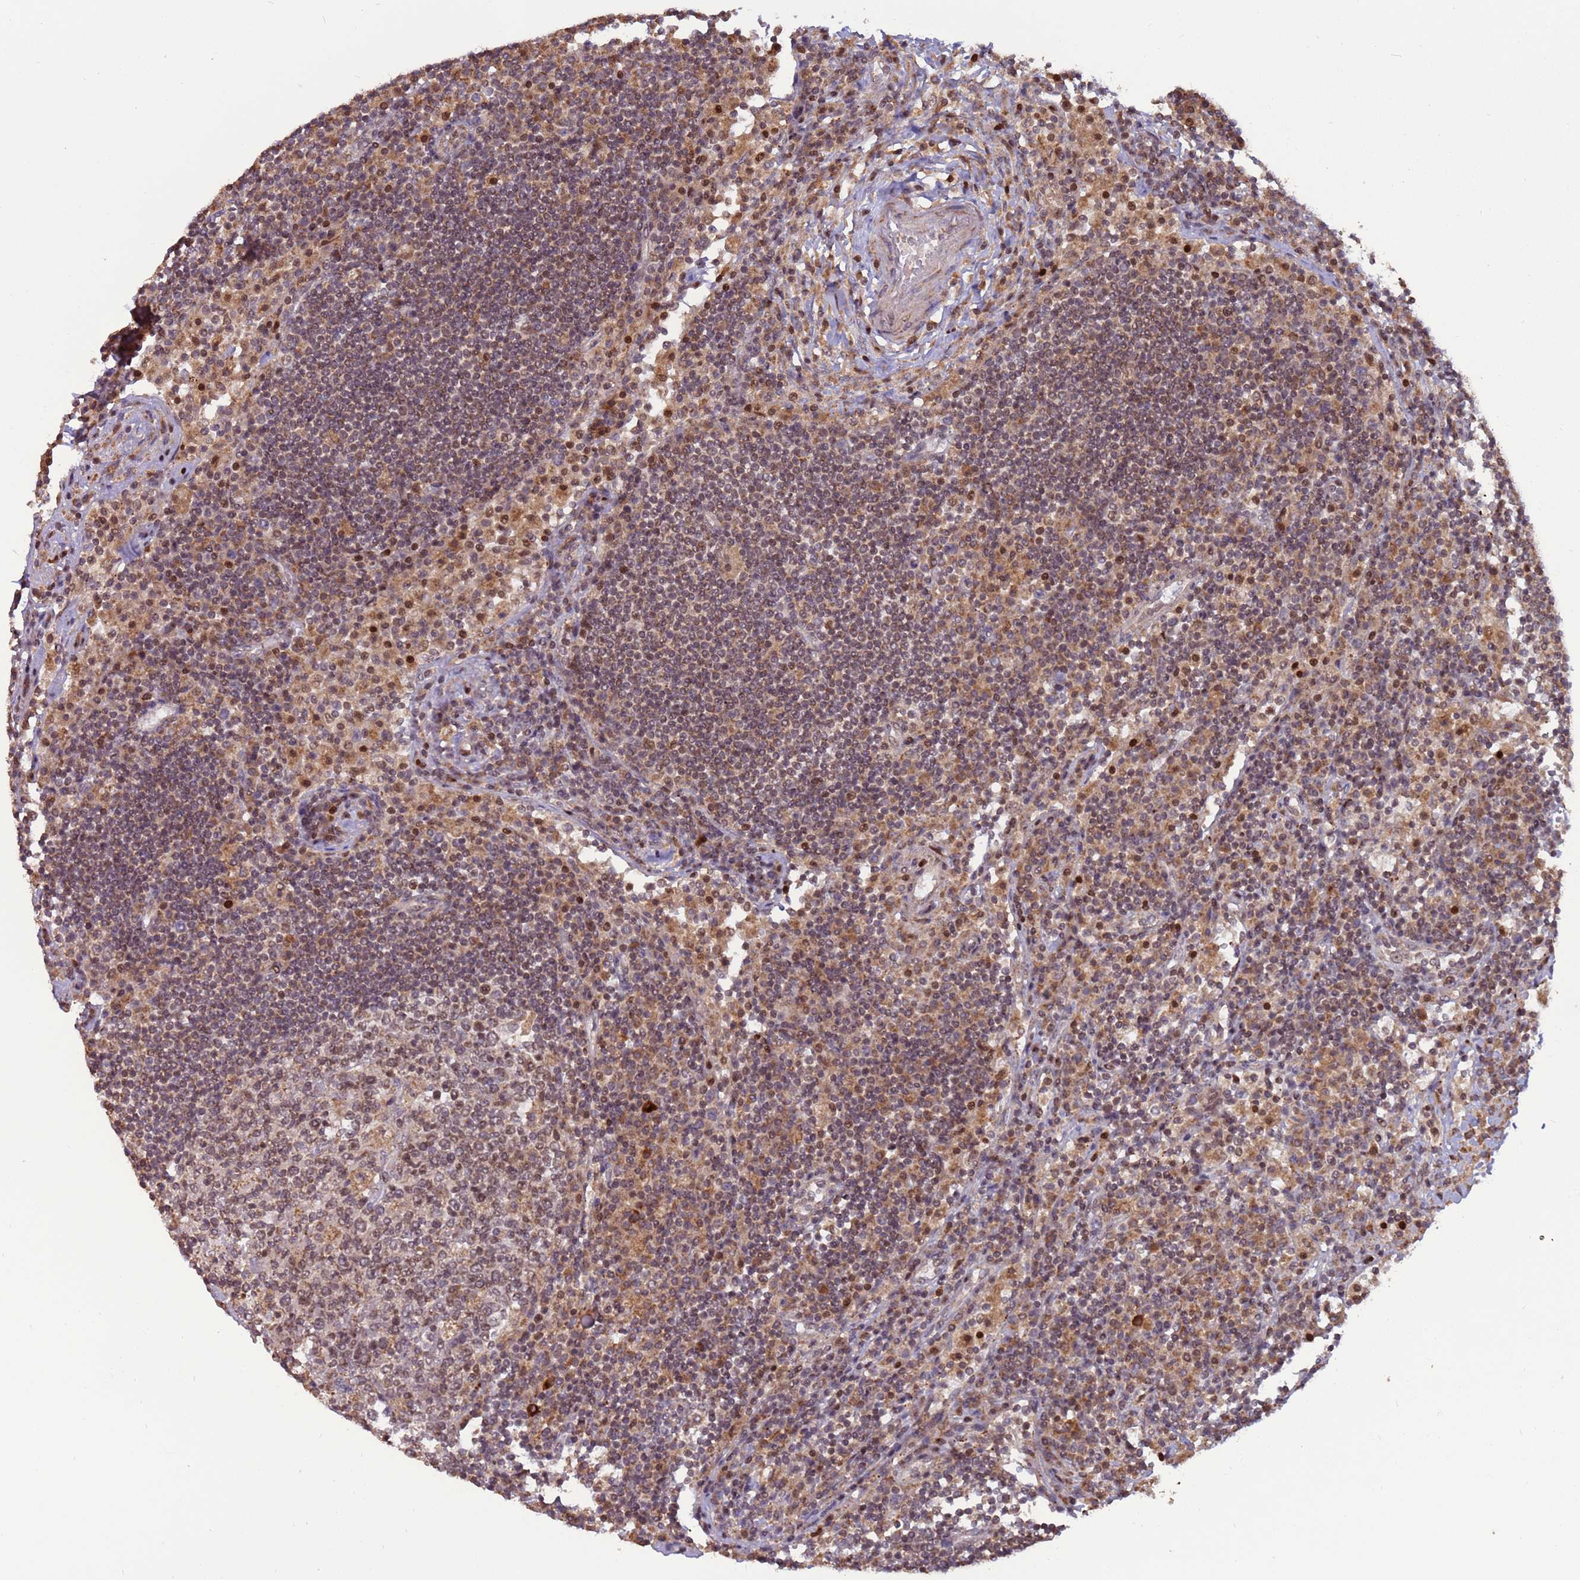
{"staining": {"intensity": "weak", "quantity": "25%-75%", "location": "nuclear"}, "tissue": "lymph node", "cell_type": "Germinal center cells", "image_type": "normal", "snomed": [{"axis": "morphology", "description": "Normal tissue, NOS"}, {"axis": "topography", "description": "Lymph node"}], "caption": "Lymph node stained with immunohistochemistry demonstrates weak nuclear expression in approximately 25%-75% of germinal center cells. Ihc stains the protein in brown and the nuclei are stained blue.", "gene": "RCOR2", "patient": {"sex": "female", "age": 53}}